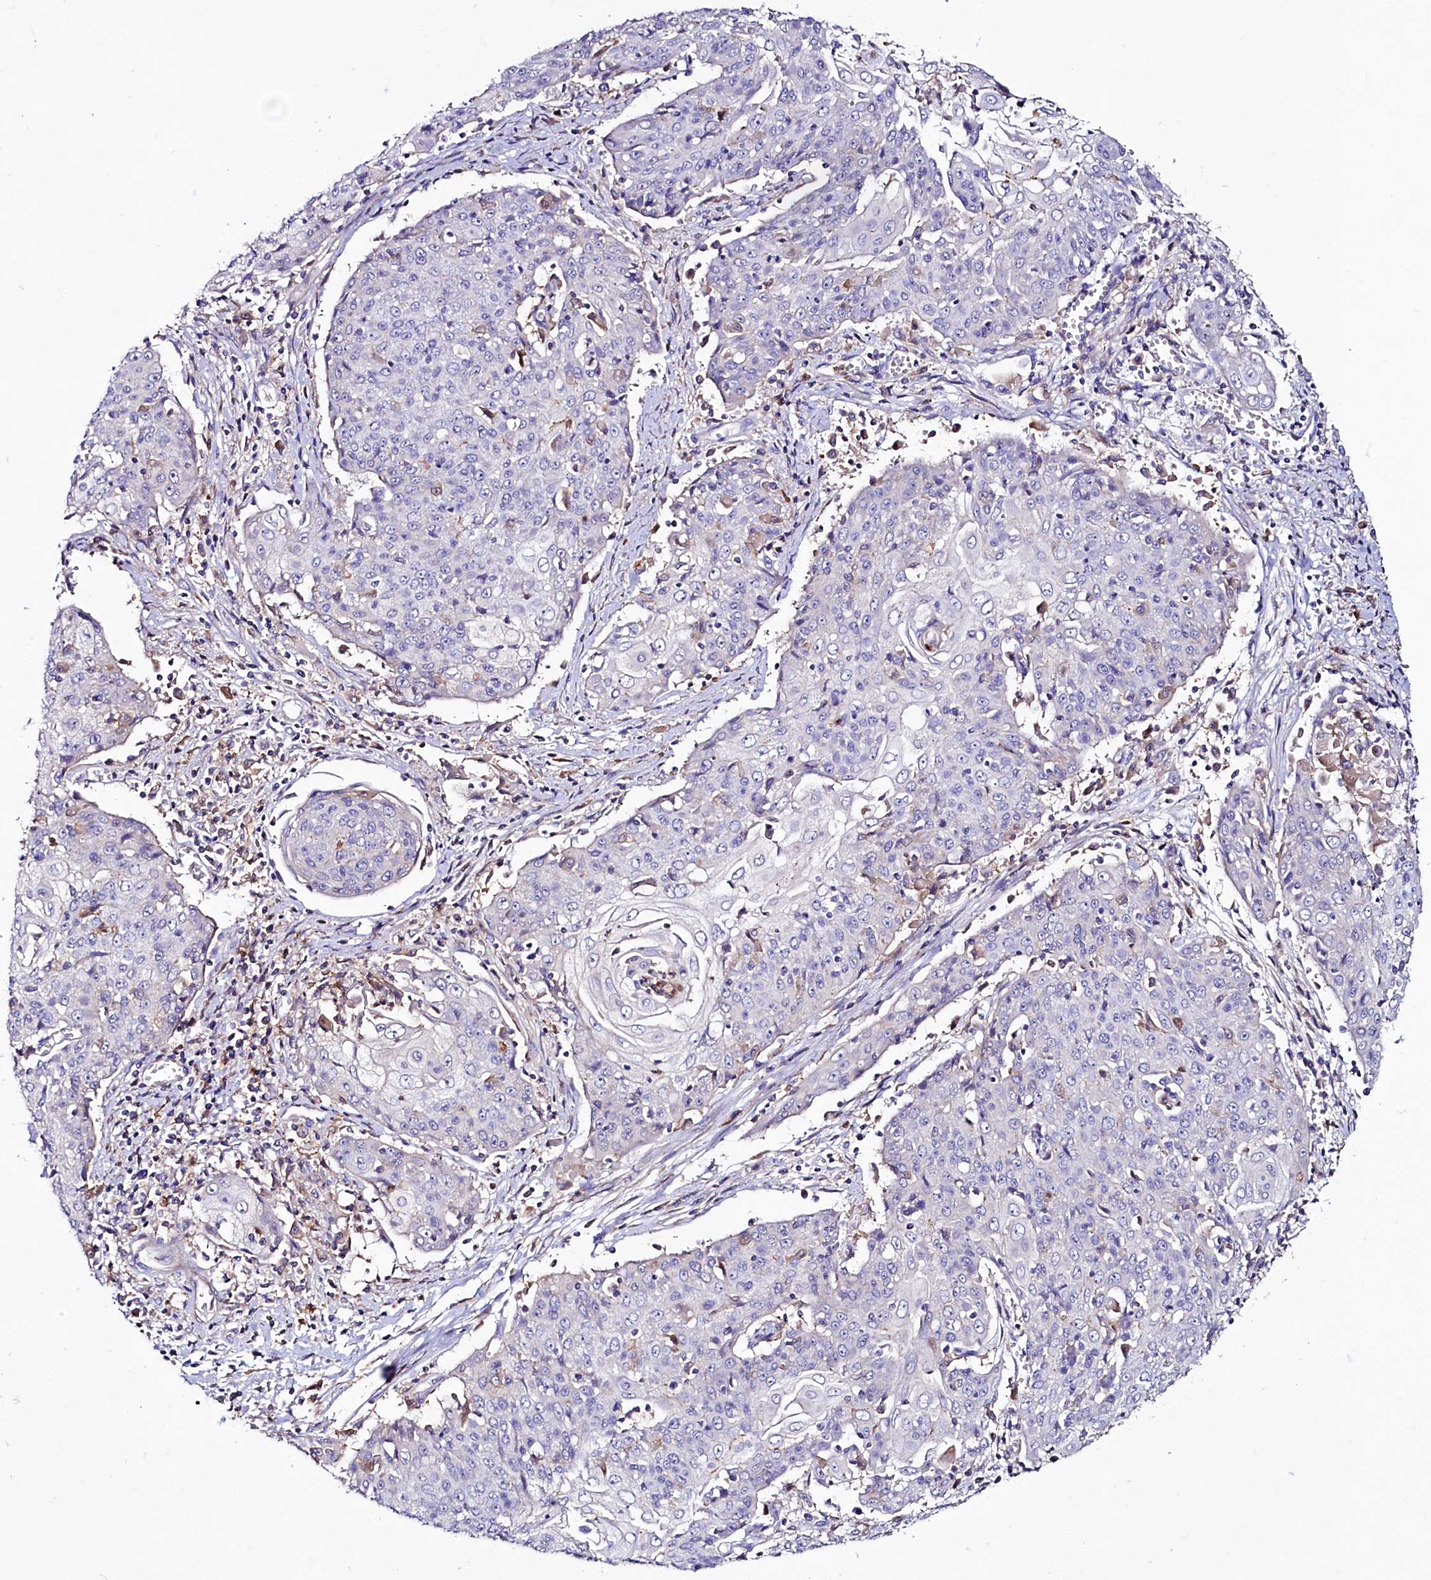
{"staining": {"intensity": "negative", "quantity": "none", "location": "none"}, "tissue": "cervical cancer", "cell_type": "Tumor cells", "image_type": "cancer", "snomed": [{"axis": "morphology", "description": "Squamous cell carcinoma, NOS"}, {"axis": "topography", "description": "Cervix"}], "caption": "Cervical cancer (squamous cell carcinoma) was stained to show a protein in brown. There is no significant expression in tumor cells. (DAB (3,3'-diaminobenzidine) IHC with hematoxylin counter stain).", "gene": "IL17RD", "patient": {"sex": "female", "age": 48}}